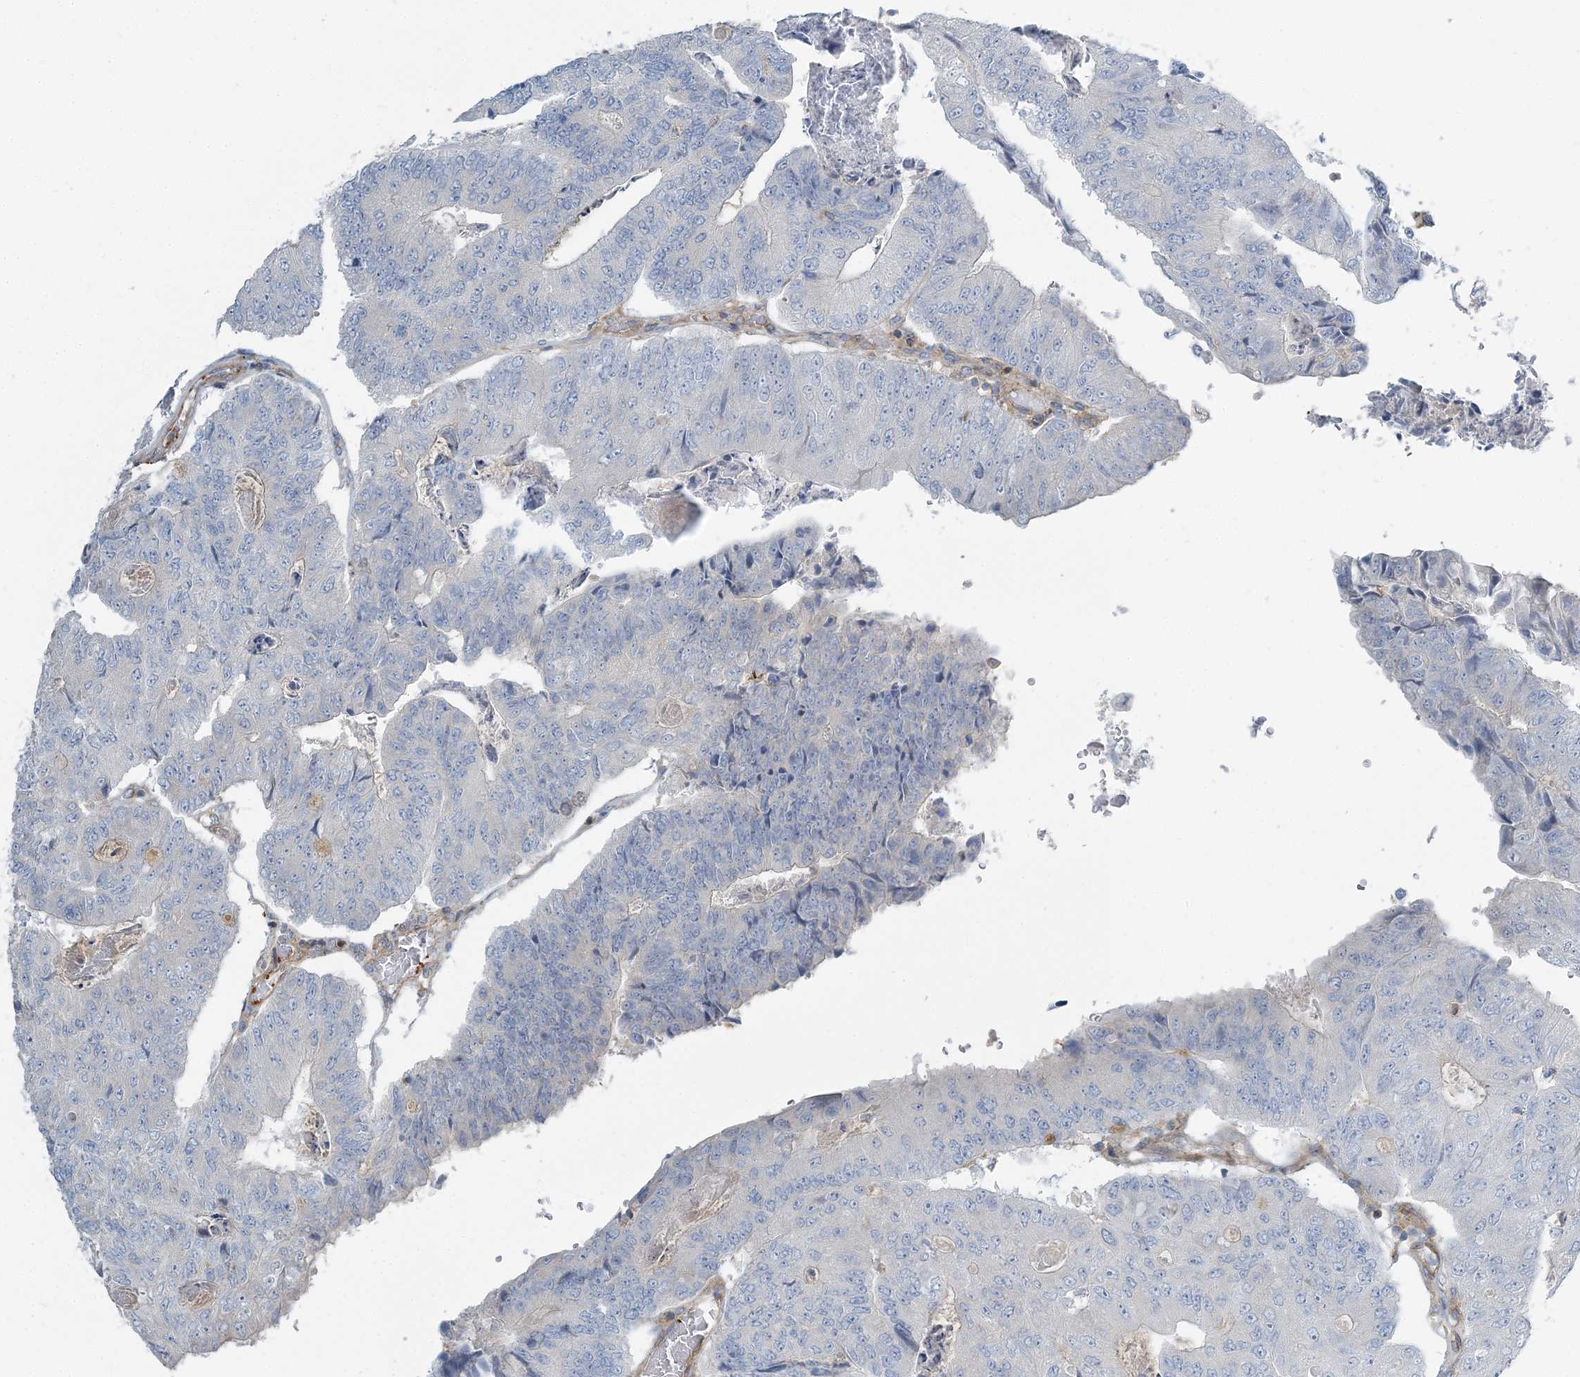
{"staining": {"intensity": "negative", "quantity": "none", "location": "none"}, "tissue": "colorectal cancer", "cell_type": "Tumor cells", "image_type": "cancer", "snomed": [{"axis": "morphology", "description": "Adenocarcinoma, NOS"}, {"axis": "topography", "description": "Colon"}], "caption": "An image of human colorectal adenocarcinoma is negative for staining in tumor cells.", "gene": "CUEDC2", "patient": {"sex": "female", "age": 67}}